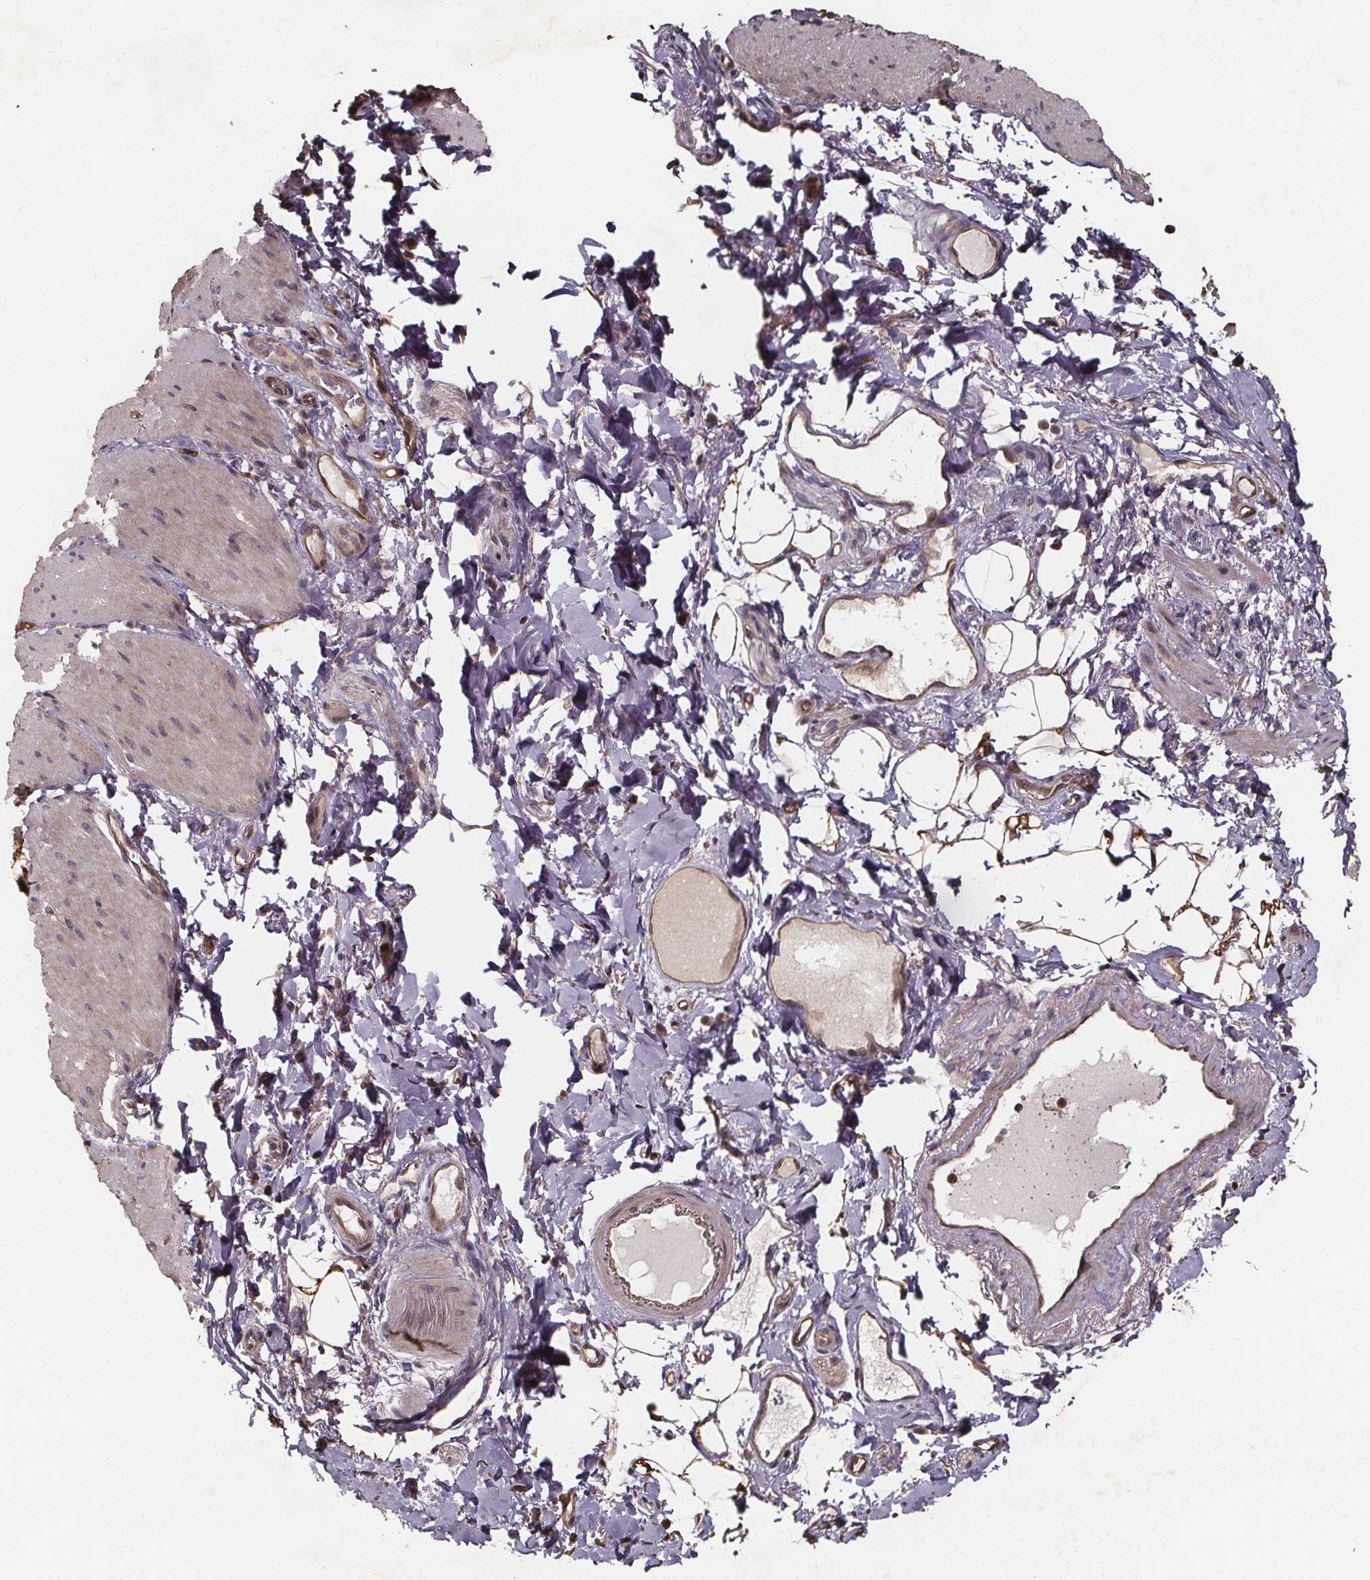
{"staining": {"intensity": "weak", "quantity": "<25%", "location": "cytoplasmic/membranous"}, "tissue": "smooth muscle", "cell_type": "Smooth muscle cells", "image_type": "normal", "snomed": [{"axis": "morphology", "description": "Normal tissue, NOS"}, {"axis": "topography", "description": "Smooth muscle"}, {"axis": "topography", "description": "Colon"}], "caption": "This is a photomicrograph of IHC staining of unremarkable smooth muscle, which shows no positivity in smooth muscle cells. The staining was performed using DAB to visualize the protein expression in brown, while the nuclei were stained in blue with hematoxylin (Magnification: 20x).", "gene": "ZNF879", "patient": {"sex": "male", "age": 73}}